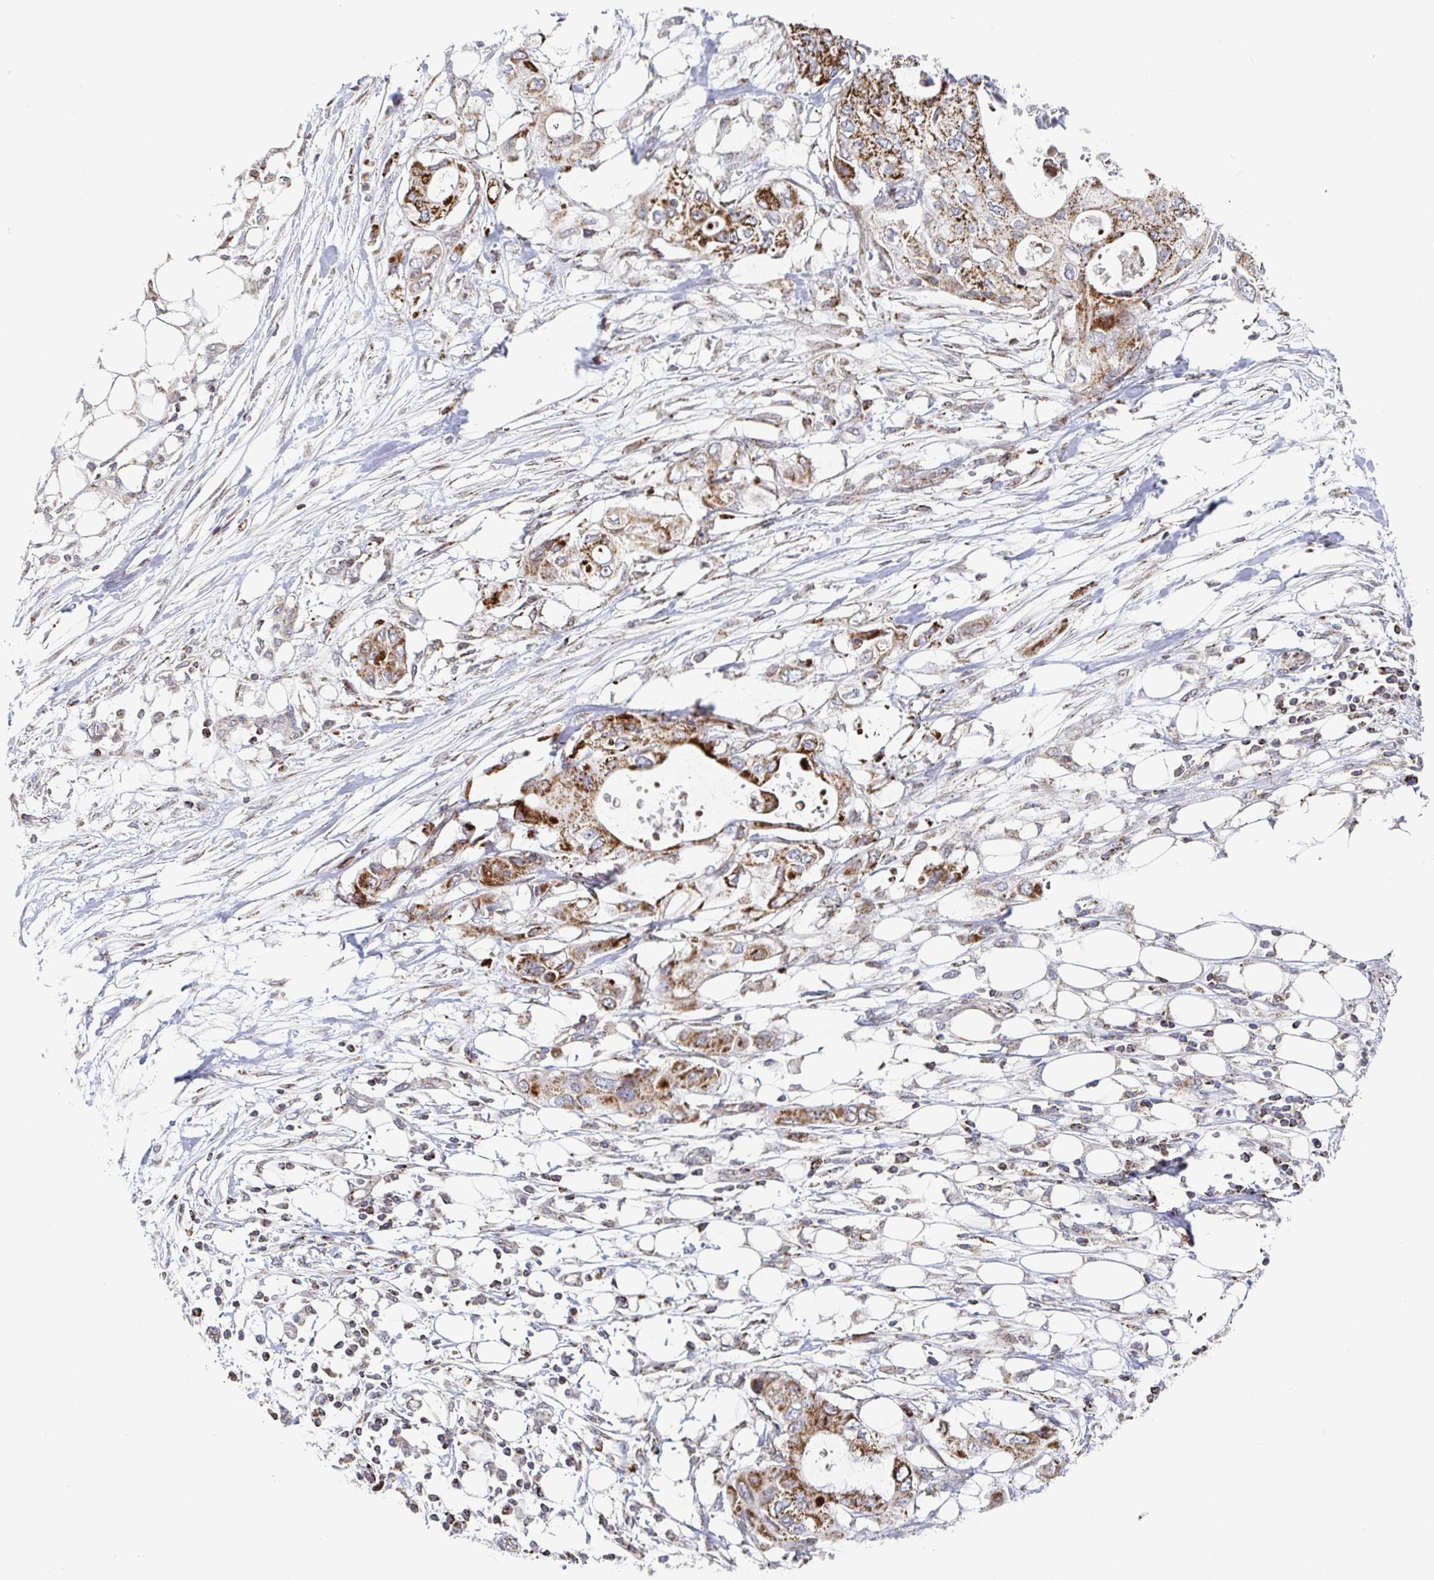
{"staining": {"intensity": "moderate", "quantity": ">75%", "location": "cytoplasmic/membranous"}, "tissue": "pancreatic cancer", "cell_type": "Tumor cells", "image_type": "cancer", "snomed": [{"axis": "morphology", "description": "Adenocarcinoma, NOS"}, {"axis": "topography", "description": "Pancreas"}], "caption": "This micrograph exhibits IHC staining of human pancreatic cancer, with medium moderate cytoplasmic/membranous staining in approximately >75% of tumor cells.", "gene": "STARD8", "patient": {"sex": "female", "age": 63}}